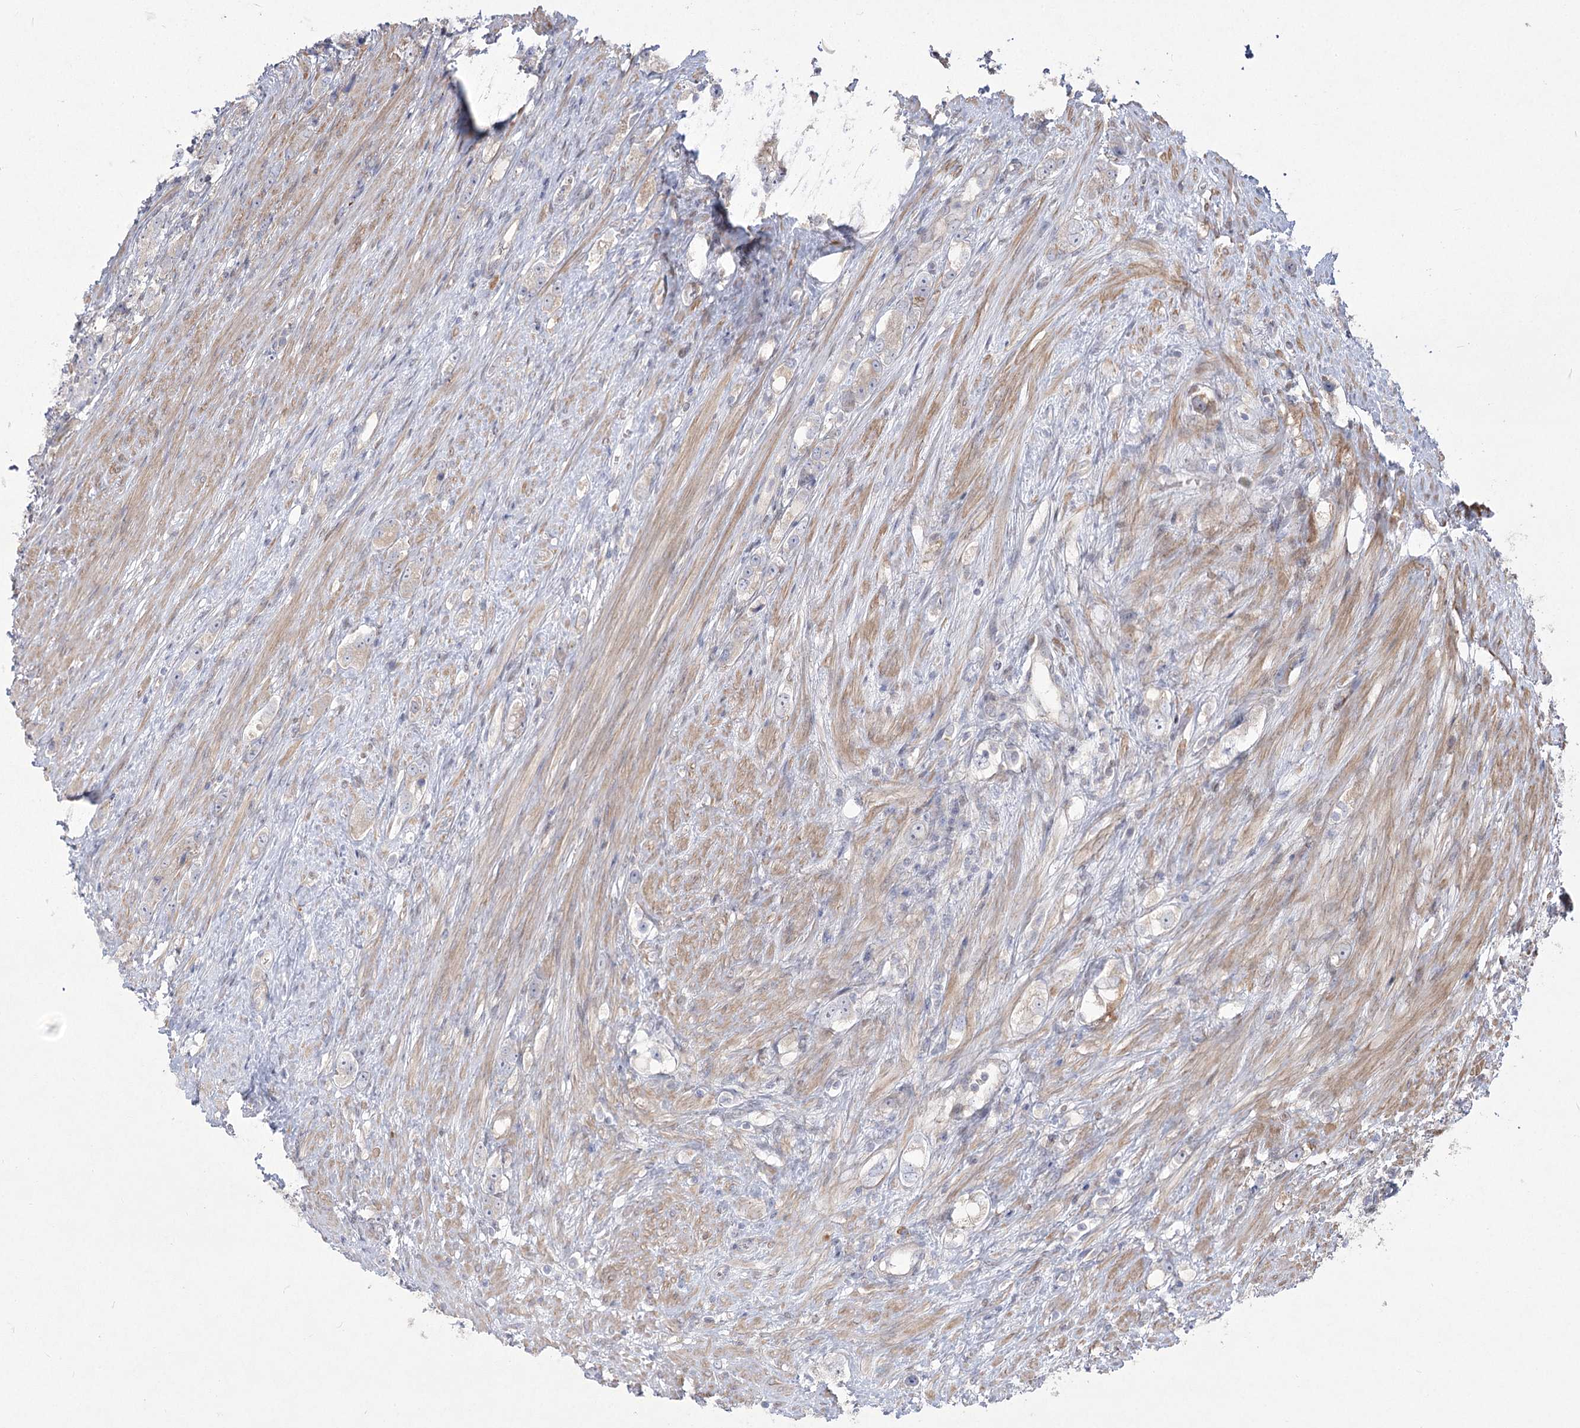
{"staining": {"intensity": "negative", "quantity": "none", "location": "none"}, "tissue": "prostate cancer", "cell_type": "Tumor cells", "image_type": "cancer", "snomed": [{"axis": "morphology", "description": "Adenocarcinoma, High grade"}, {"axis": "topography", "description": "Prostate"}], "caption": "The photomicrograph exhibits no staining of tumor cells in prostate cancer (high-grade adenocarcinoma).", "gene": "CAMTA1", "patient": {"sex": "male", "age": 63}}